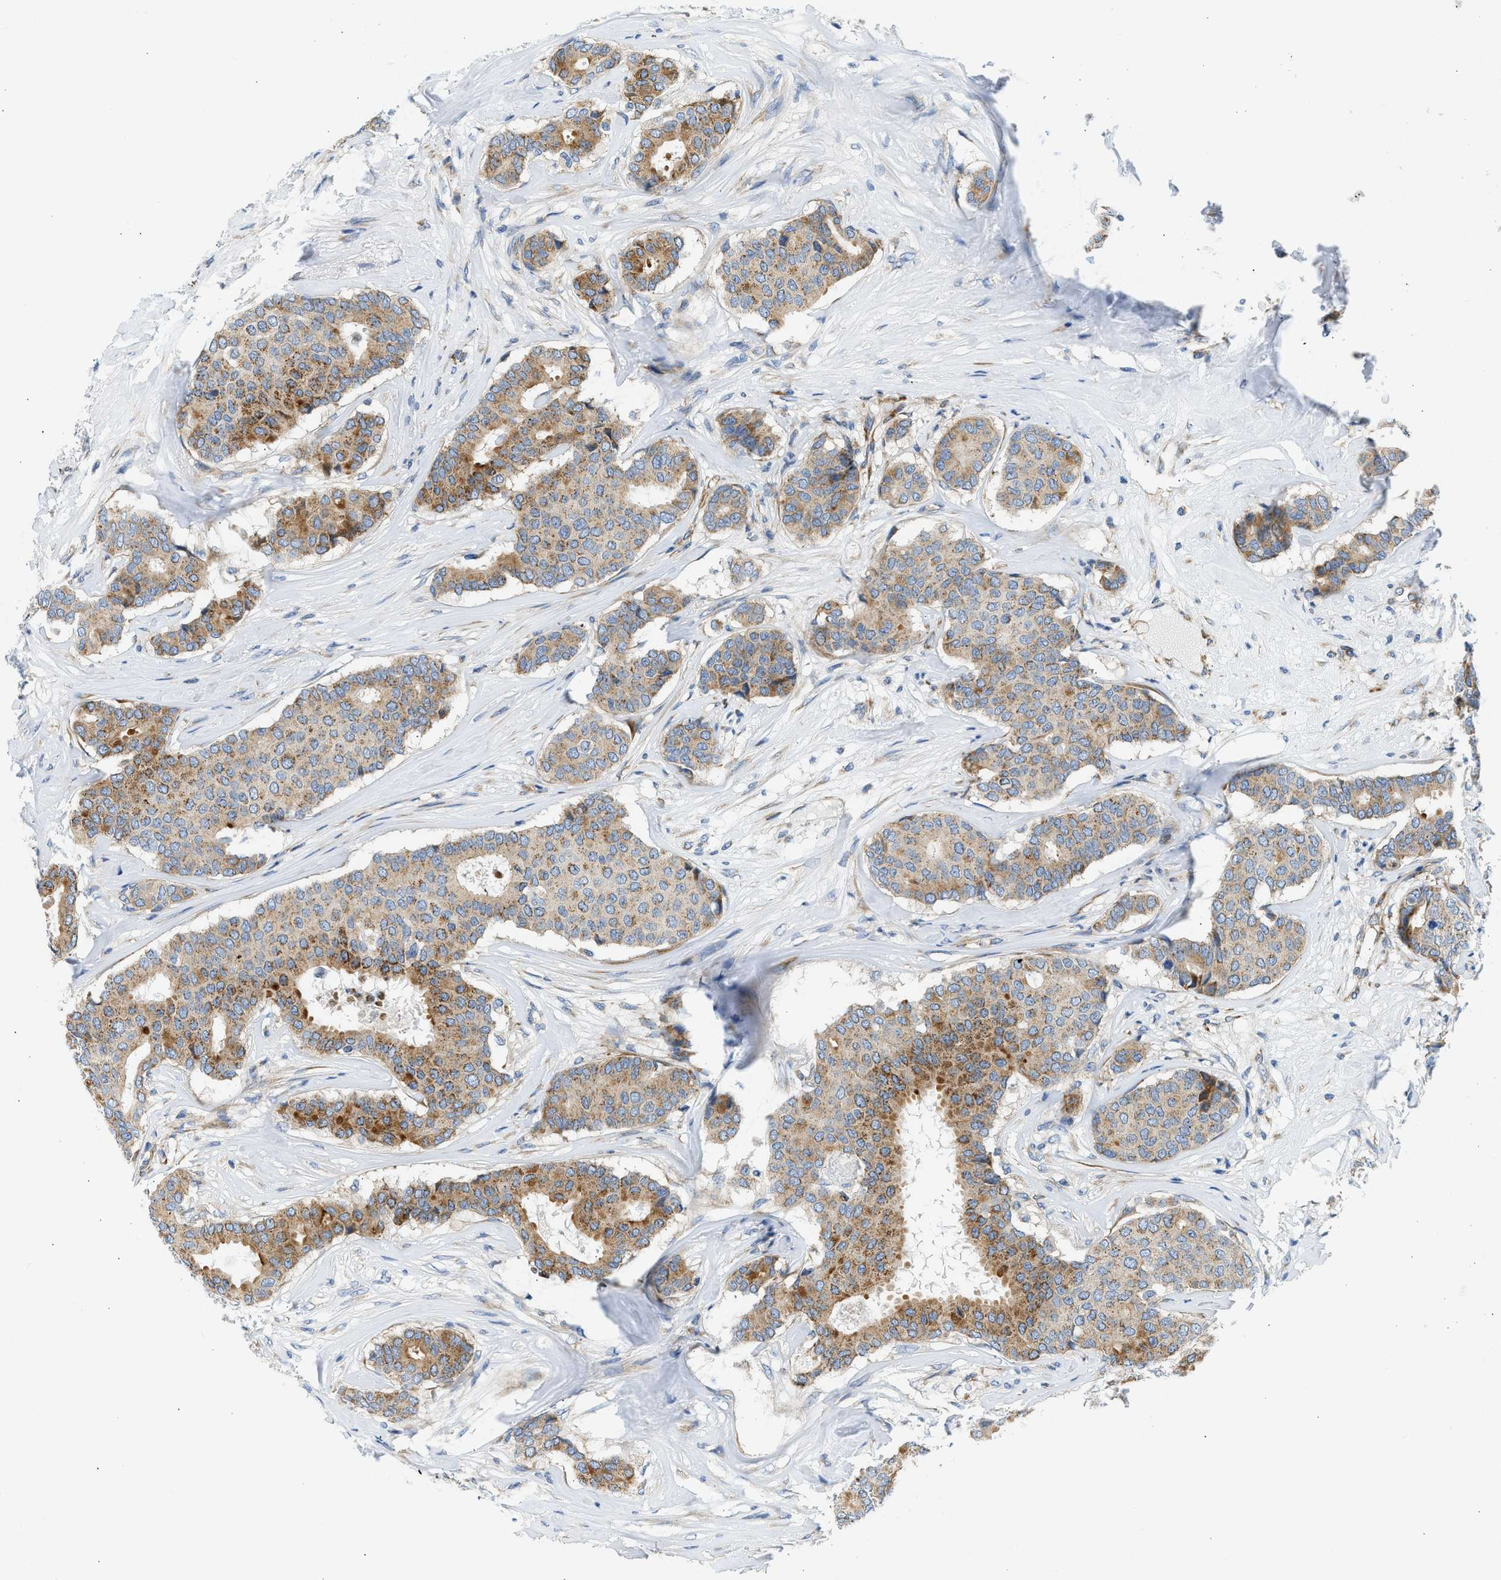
{"staining": {"intensity": "moderate", "quantity": ">75%", "location": "cytoplasmic/membranous"}, "tissue": "breast cancer", "cell_type": "Tumor cells", "image_type": "cancer", "snomed": [{"axis": "morphology", "description": "Duct carcinoma"}, {"axis": "topography", "description": "Breast"}], "caption": "Breast infiltrating ductal carcinoma stained for a protein shows moderate cytoplasmic/membranous positivity in tumor cells. The staining is performed using DAB (3,3'-diaminobenzidine) brown chromogen to label protein expression. The nuclei are counter-stained blue using hematoxylin.", "gene": "CAMKK2", "patient": {"sex": "female", "age": 75}}